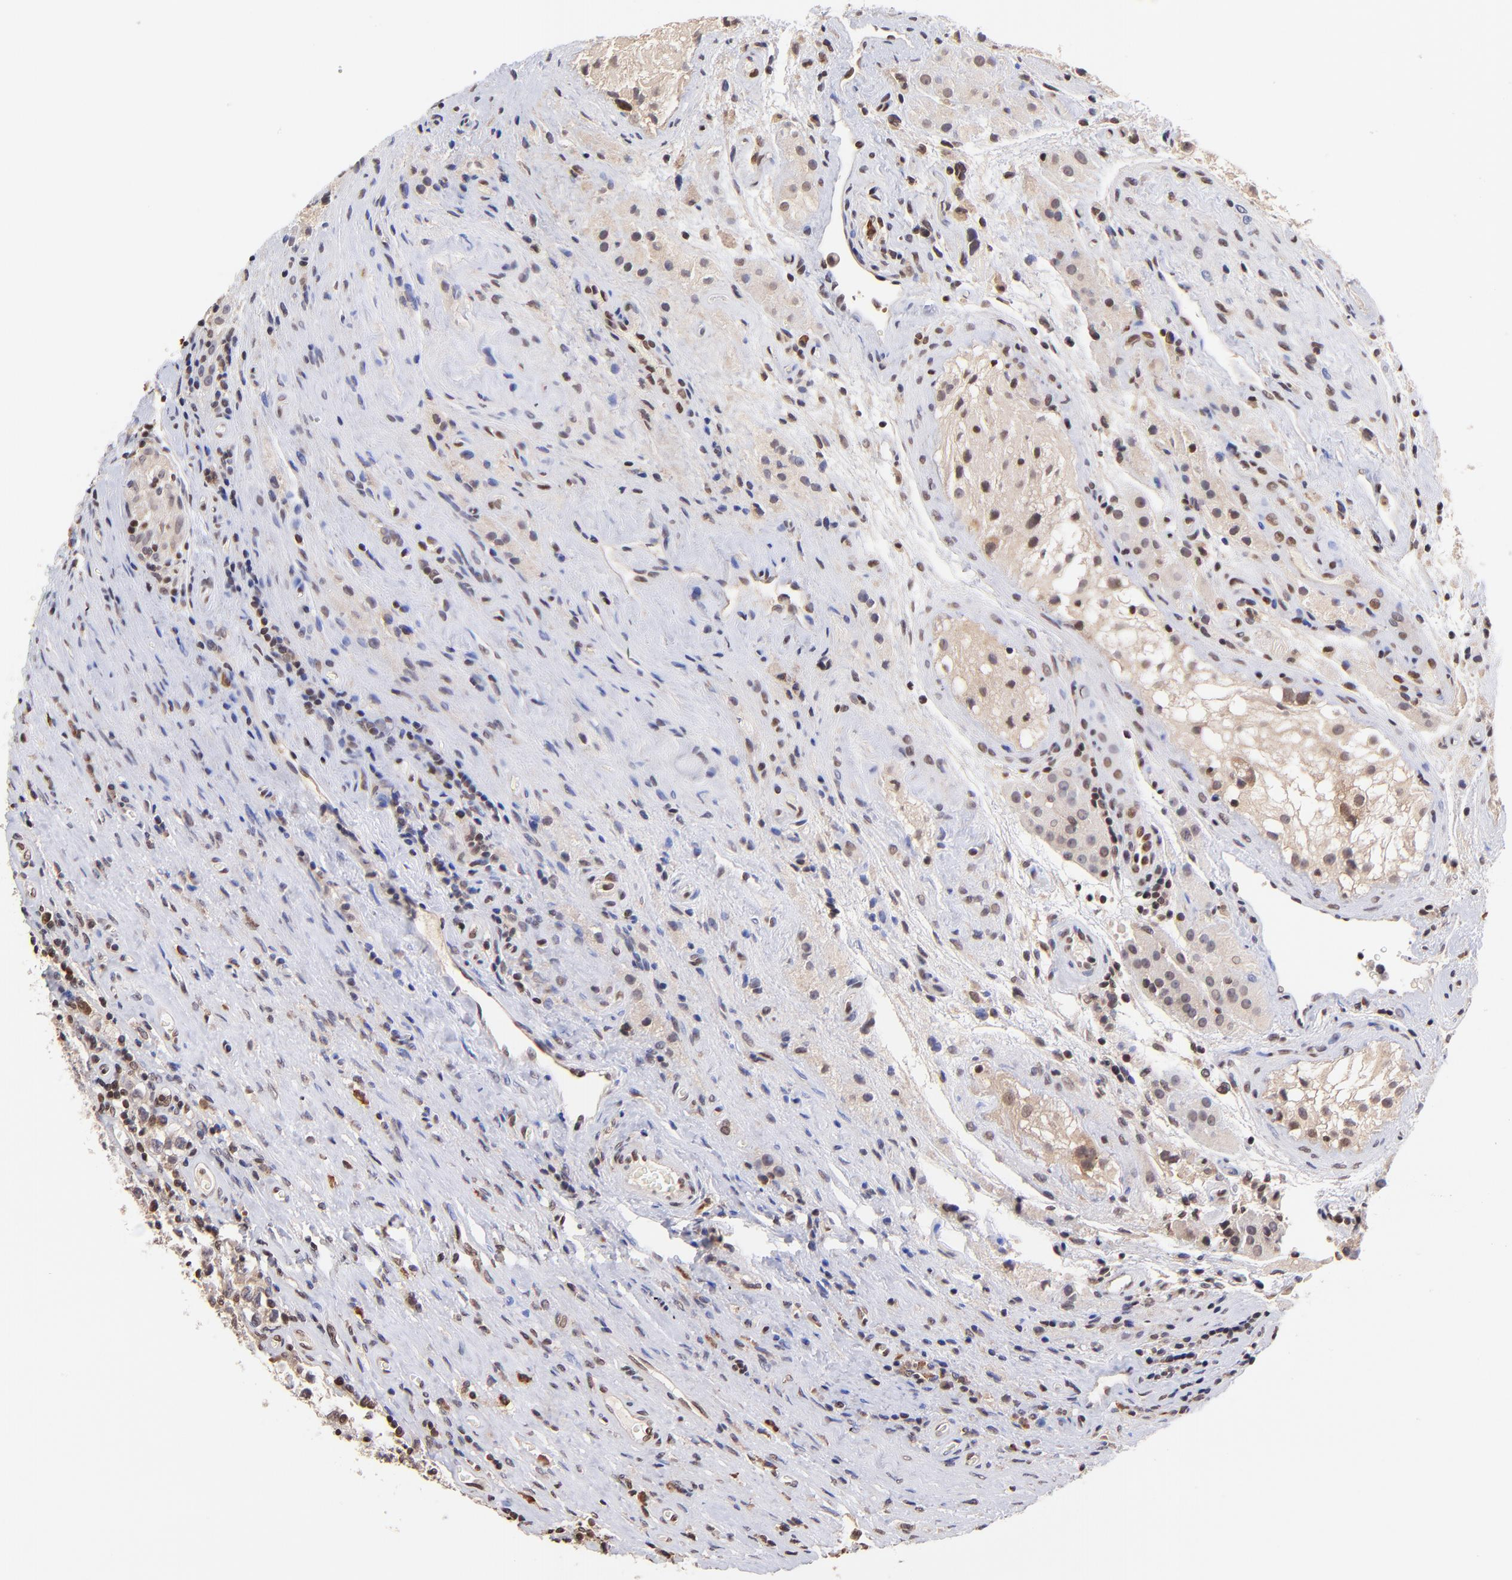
{"staining": {"intensity": "weak", "quantity": ">75%", "location": "cytoplasmic/membranous,nuclear"}, "tissue": "testis cancer", "cell_type": "Tumor cells", "image_type": "cancer", "snomed": [{"axis": "morphology", "description": "Seminoma, NOS"}, {"axis": "topography", "description": "Testis"}], "caption": "A low amount of weak cytoplasmic/membranous and nuclear expression is appreciated in about >75% of tumor cells in seminoma (testis) tissue.", "gene": "WDR25", "patient": {"sex": "male", "age": 43}}